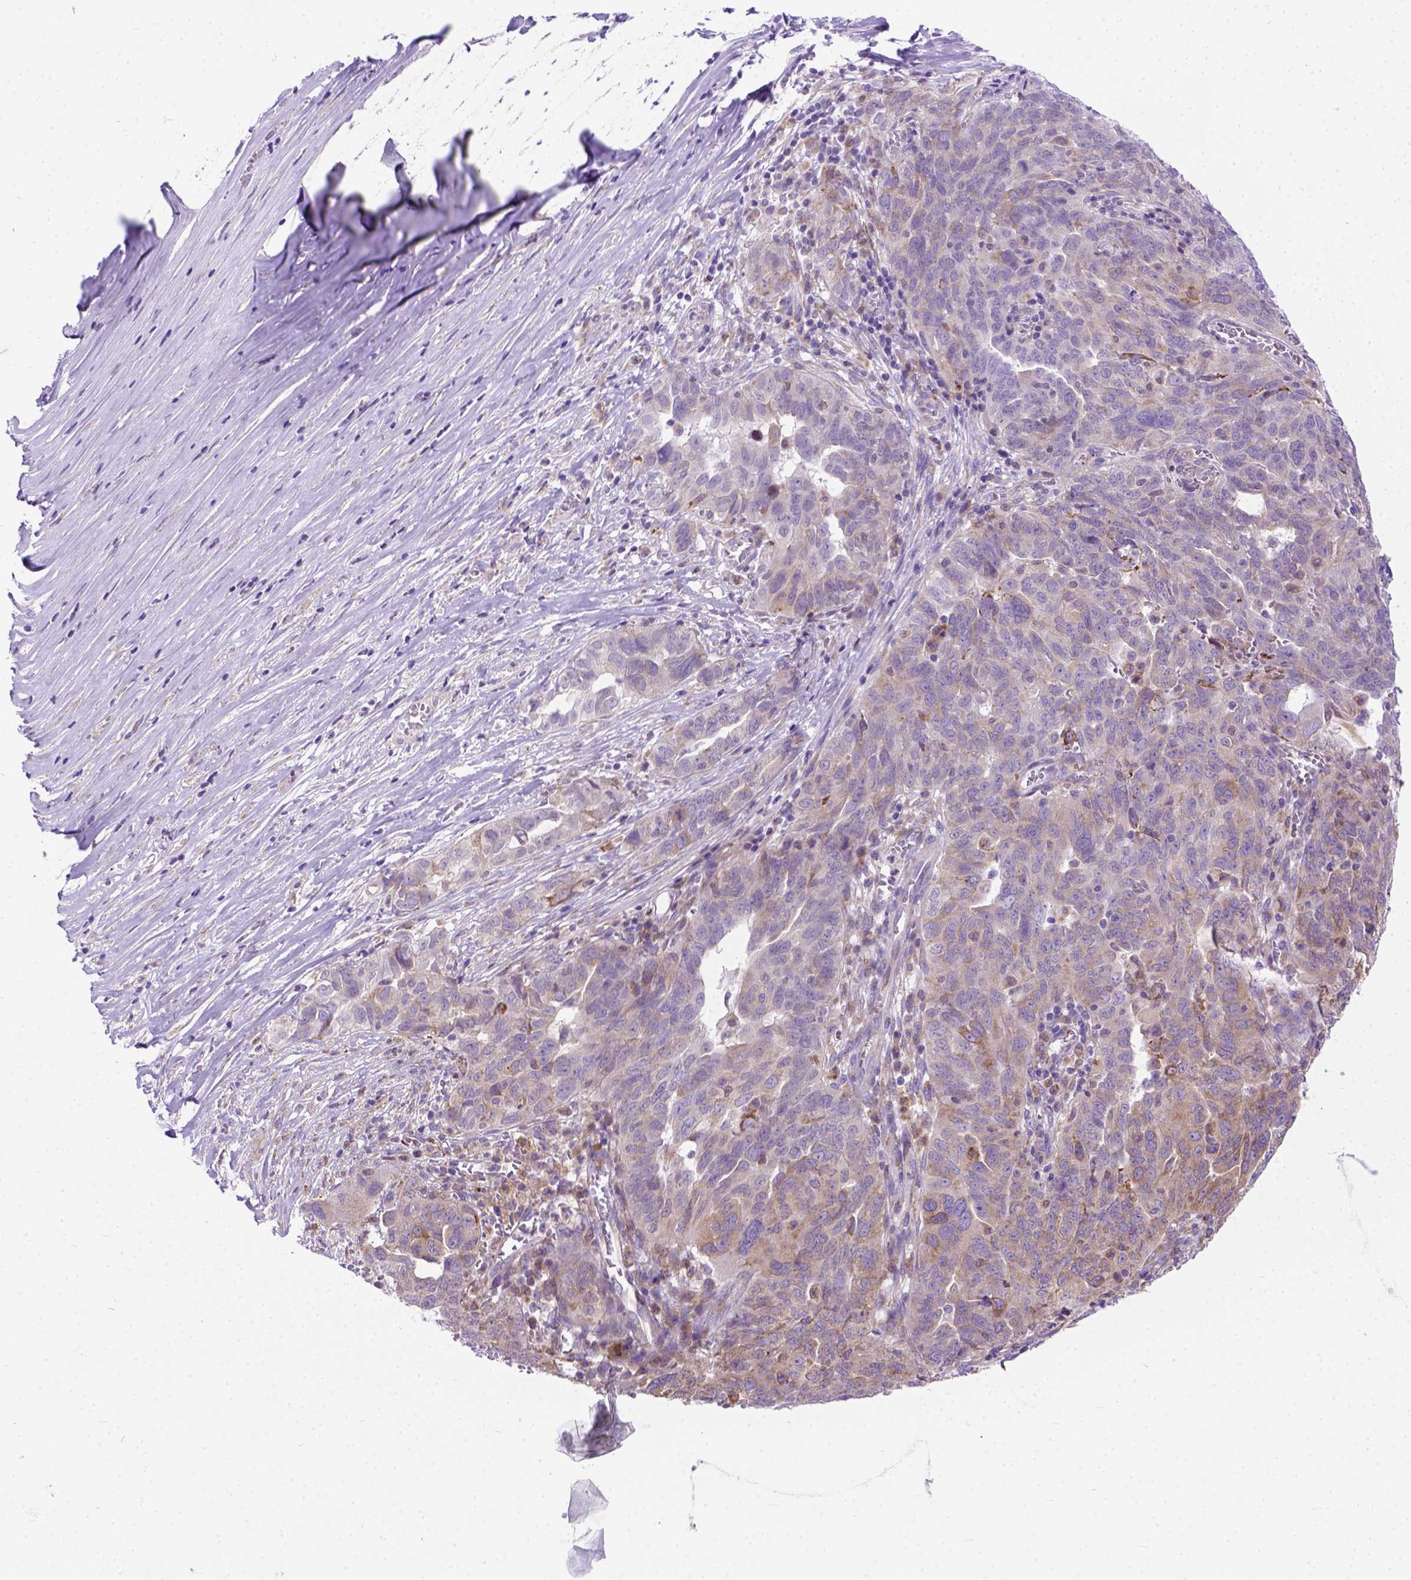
{"staining": {"intensity": "moderate", "quantity": ">75%", "location": "cytoplasmic/membranous"}, "tissue": "ovarian cancer", "cell_type": "Tumor cells", "image_type": "cancer", "snomed": [{"axis": "morphology", "description": "Carcinoma, endometroid"}, {"axis": "topography", "description": "Soft tissue"}, {"axis": "topography", "description": "Ovary"}], "caption": "Moderate cytoplasmic/membranous positivity for a protein is present in about >75% of tumor cells of ovarian endometroid carcinoma using immunohistochemistry.", "gene": "PLK4", "patient": {"sex": "female", "age": 52}}